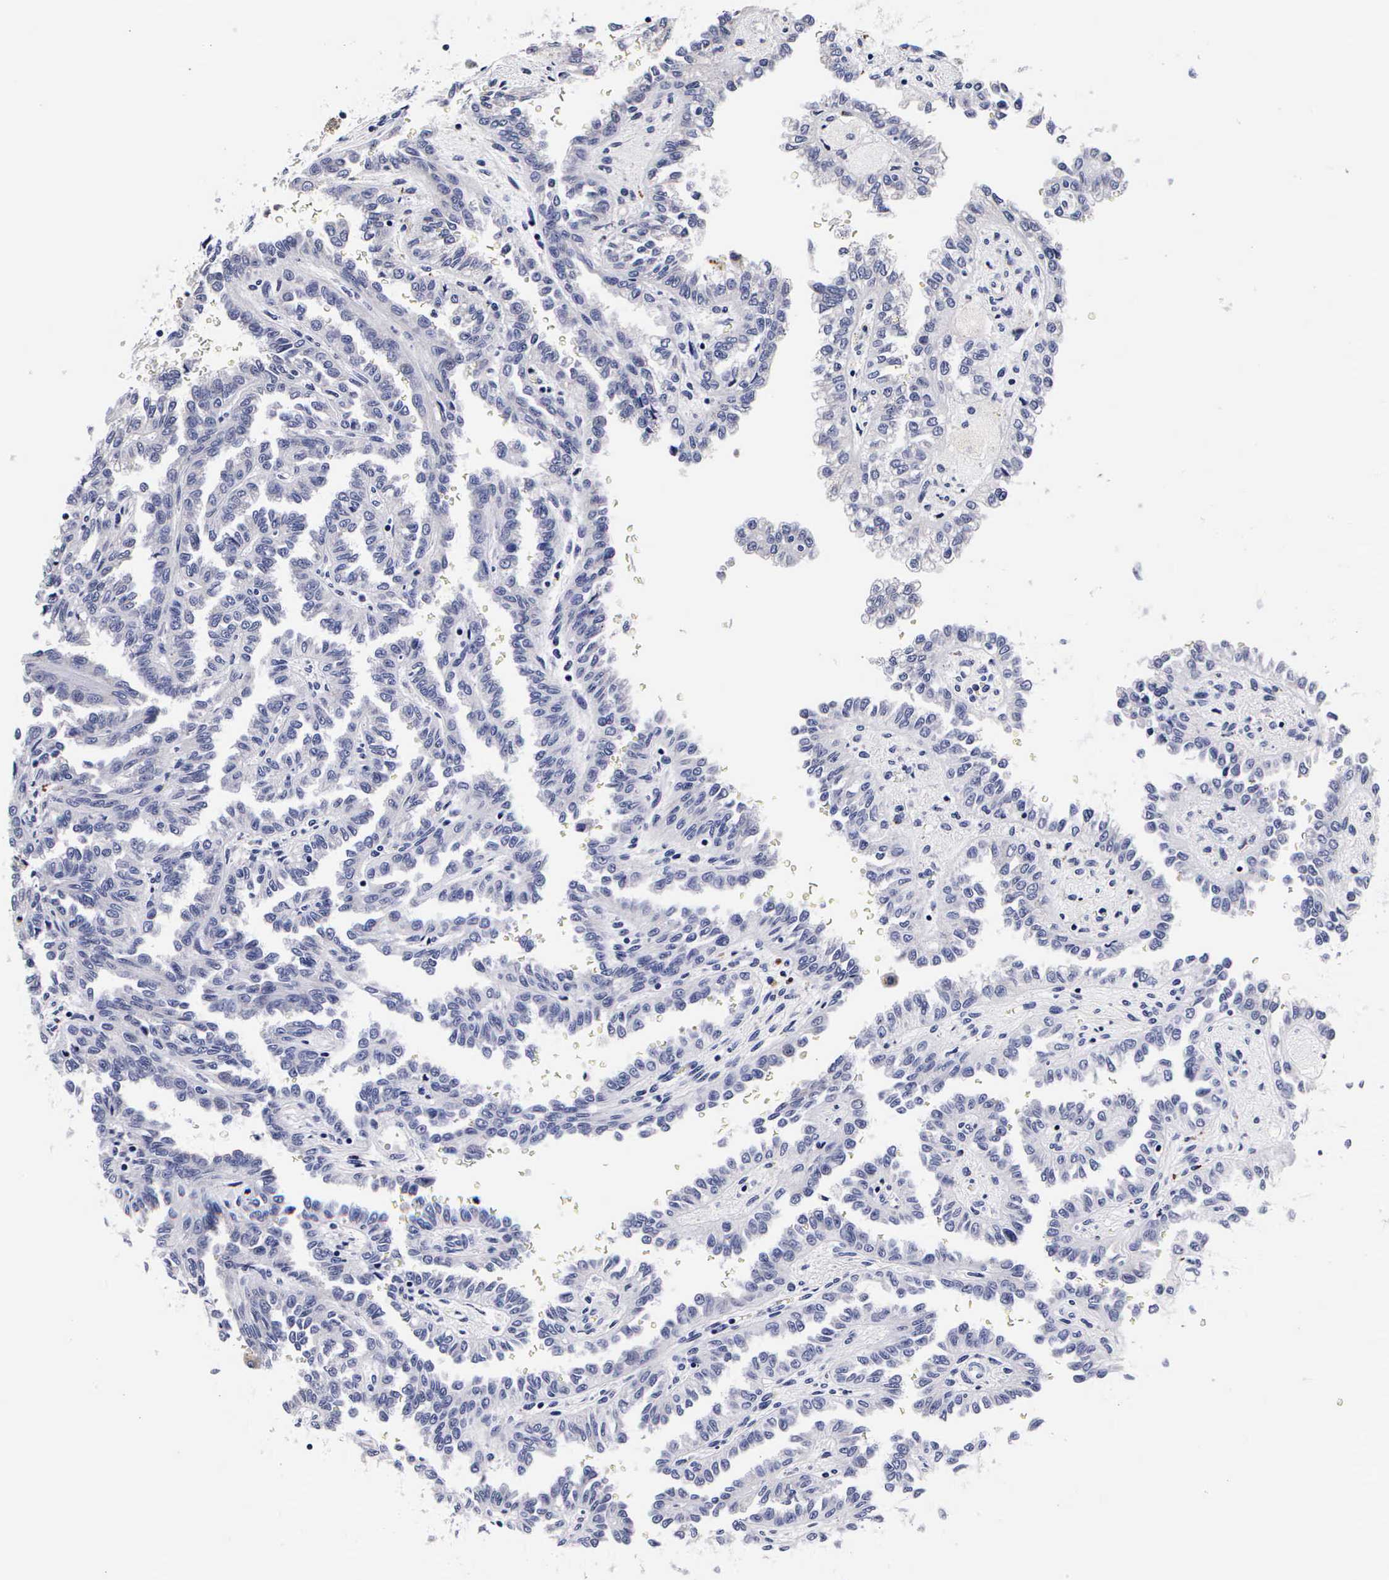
{"staining": {"intensity": "negative", "quantity": "none", "location": "none"}, "tissue": "renal cancer", "cell_type": "Tumor cells", "image_type": "cancer", "snomed": [{"axis": "morphology", "description": "Inflammation, NOS"}, {"axis": "morphology", "description": "Adenocarcinoma, NOS"}, {"axis": "topography", "description": "Kidney"}], "caption": "The micrograph reveals no significant staining in tumor cells of adenocarcinoma (renal). Brightfield microscopy of IHC stained with DAB (3,3'-diaminobenzidine) (brown) and hematoxylin (blue), captured at high magnification.", "gene": "RNASE6", "patient": {"sex": "male", "age": 68}}